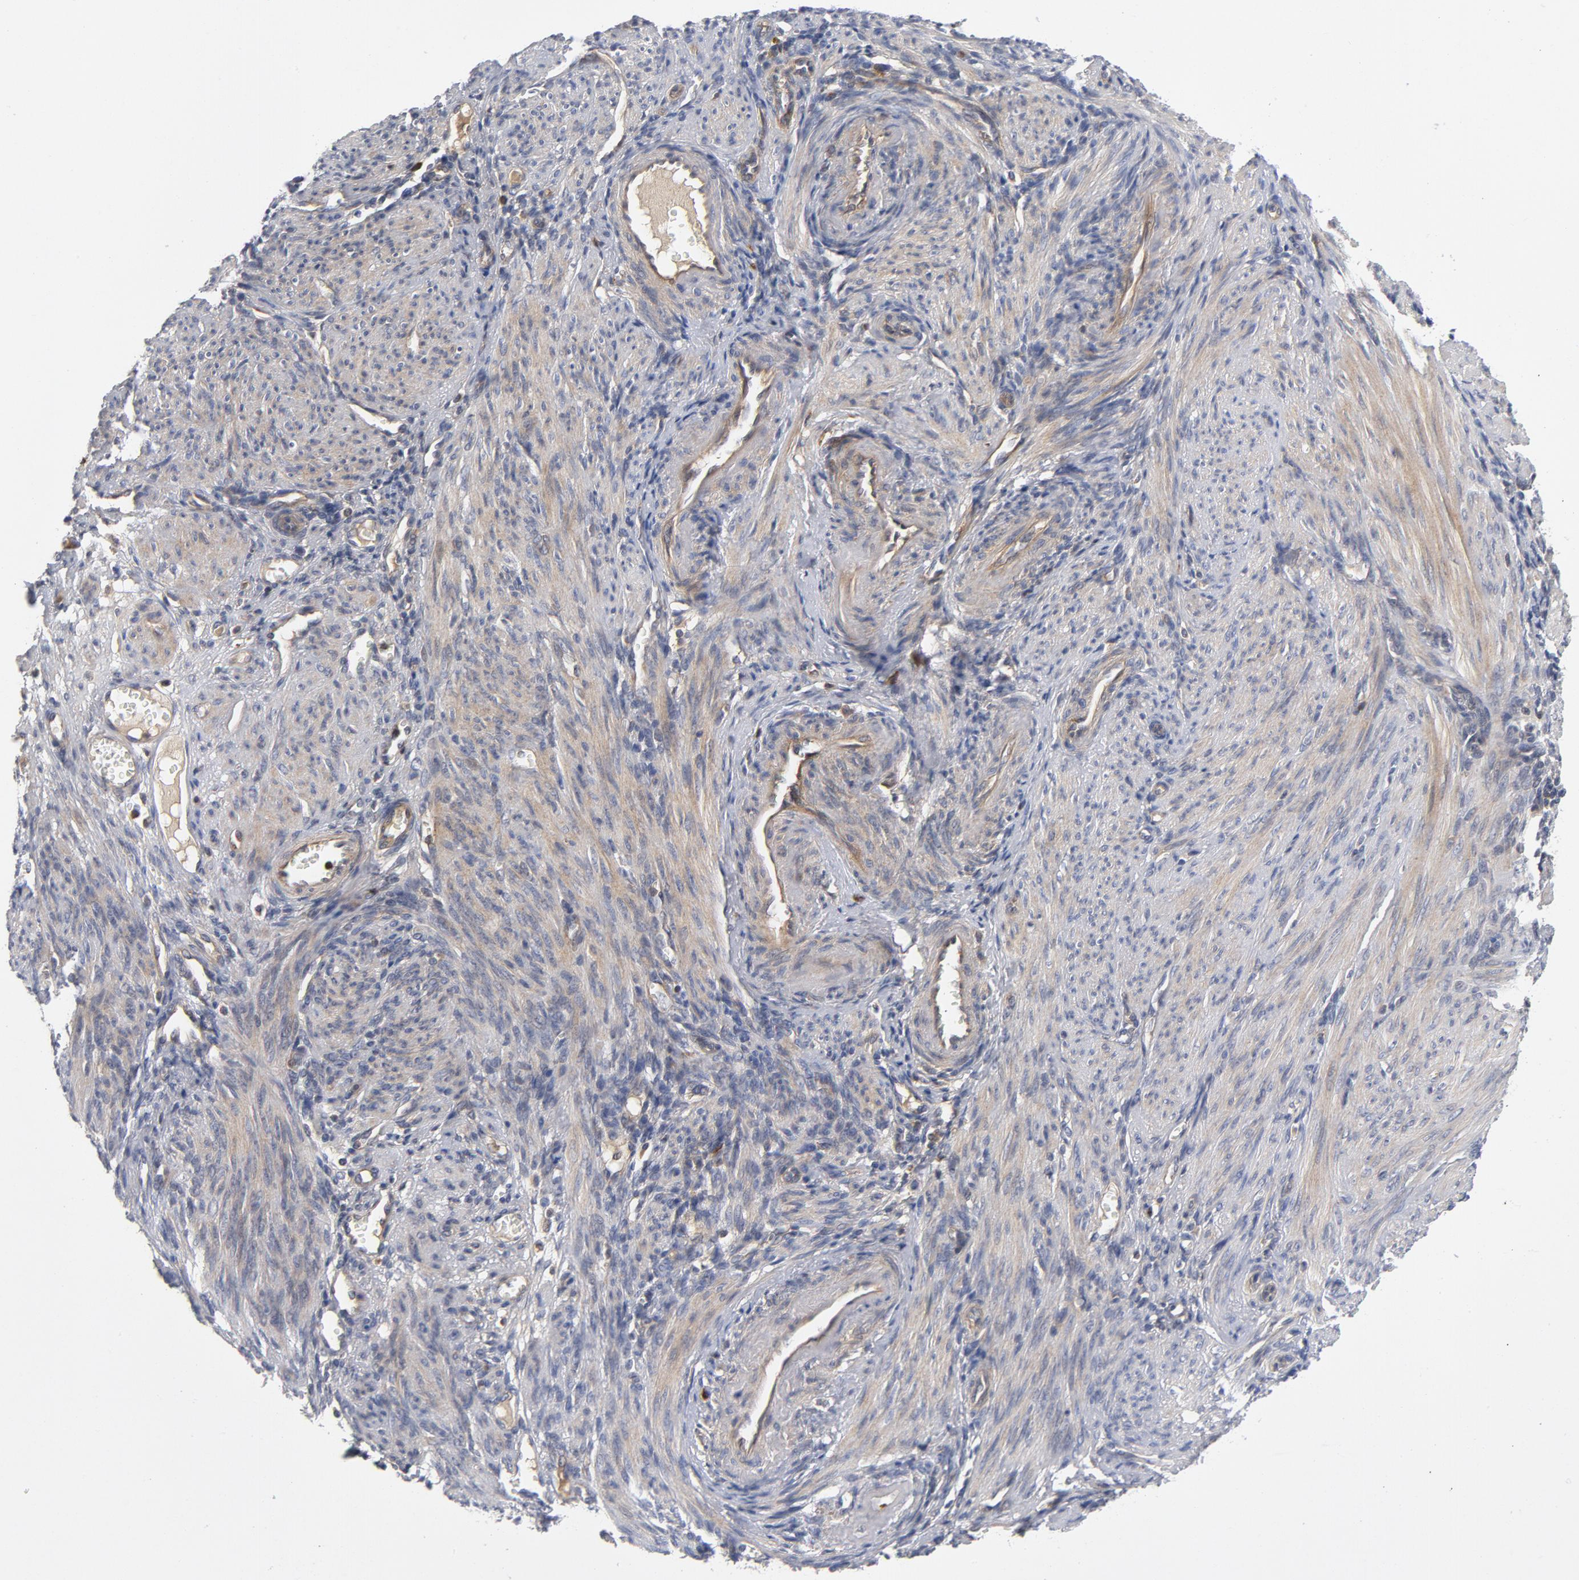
{"staining": {"intensity": "weak", "quantity": ">75%", "location": "cytoplasmic/membranous"}, "tissue": "endometrium", "cell_type": "Cells in endometrial stroma", "image_type": "normal", "snomed": [{"axis": "morphology", "description": "Normal tissue, NOS"}, {"axis": "topography", "description": "Endometrium"}], "caption": "Protein staining demonstrates weak cytoplasmic/membranous positivity in approximately >75% of cells in endometrial stroma in normal endometrium. (Brightfield microscopy of DAB IHC at high magnification).", "gene": "TRADD", "patient": {"sex": "female", "age": 72}}